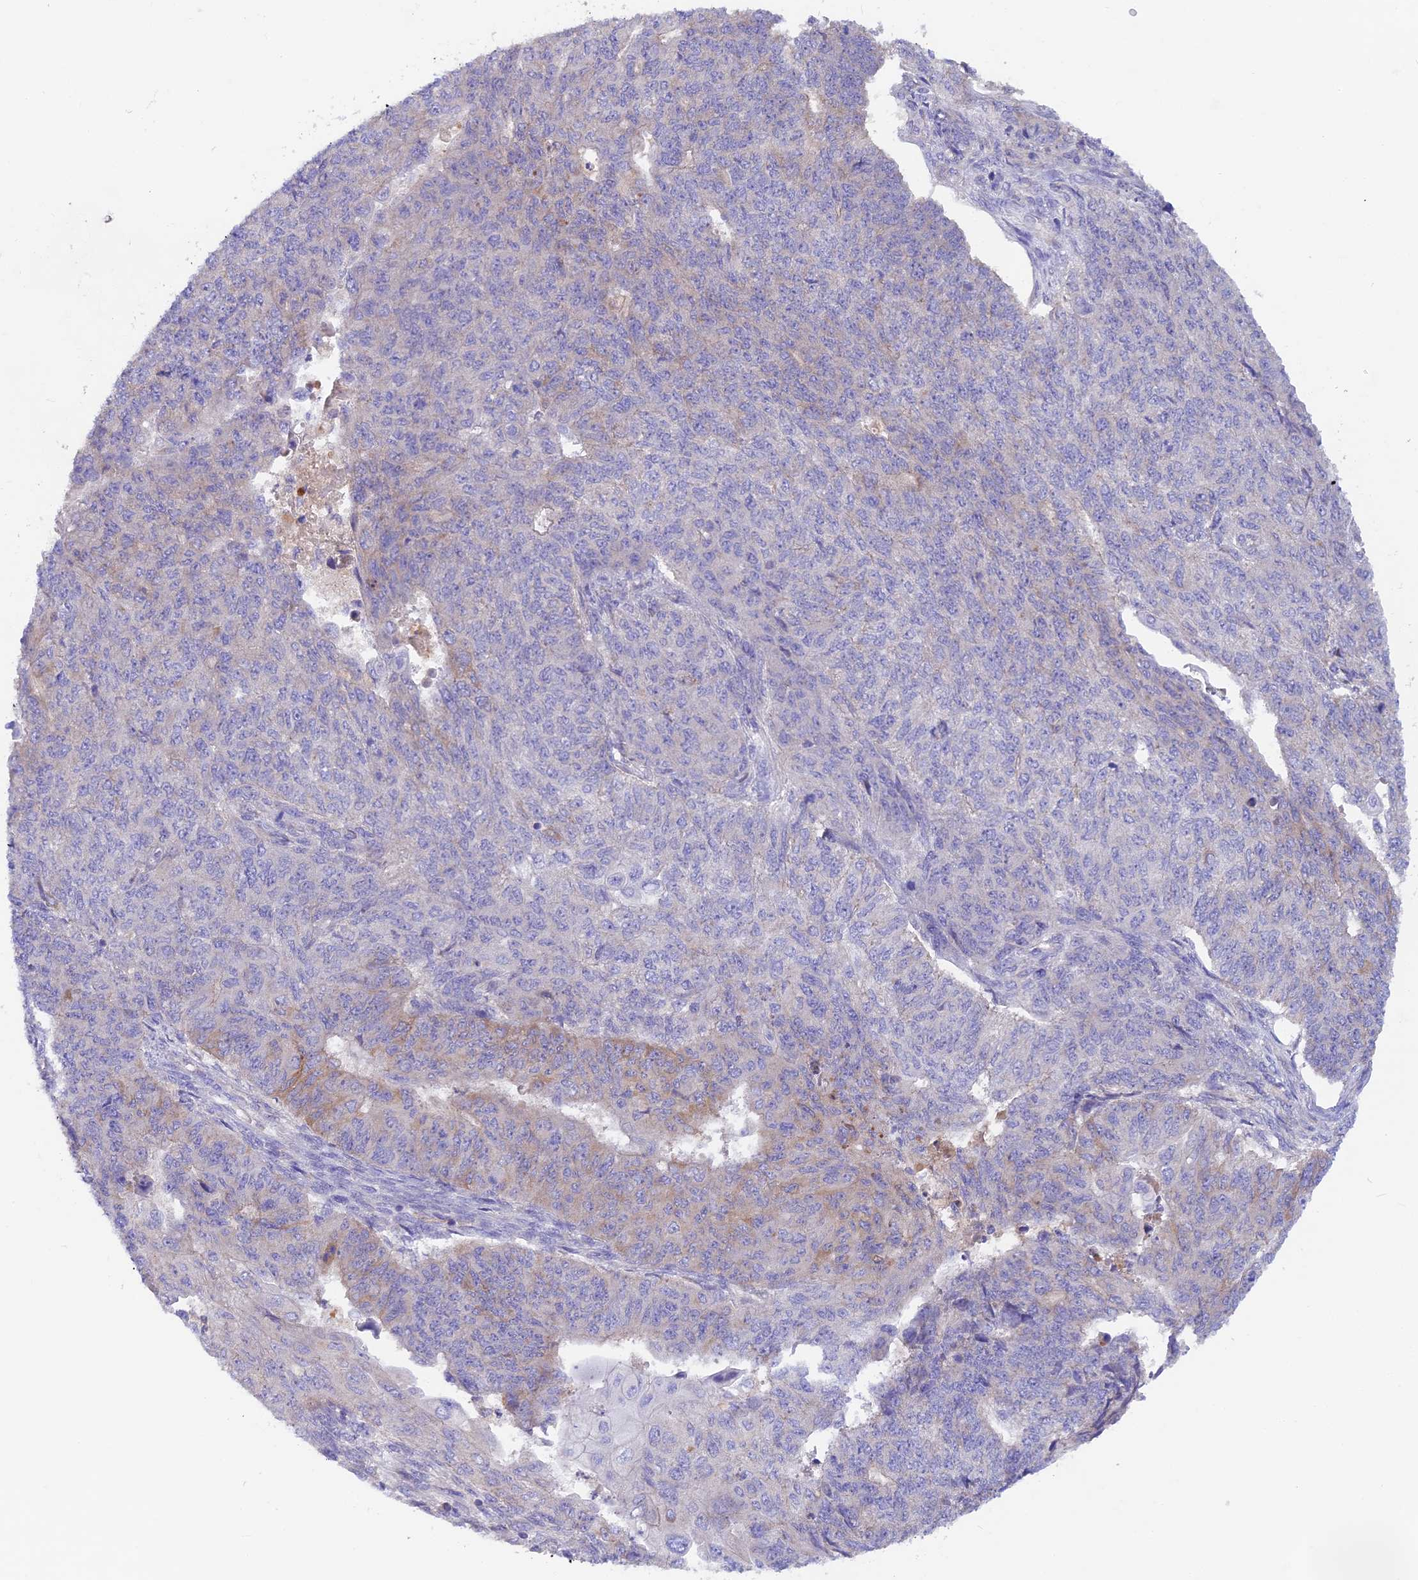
{"staining": {"intensity": "weak", "quantity": "<25%", "location": "cytoplasmic/membranous"}, "tissue": "endometrial cancer", "cell_type": "Tumor cells", "image_type": "cancer", "snomed": [{"axis": "morphology", "description": "Adenocarcinoma, NOS"}, {"axis": "topography", "description": "Endometrium"}], "caption": "A histopathology image of adenocarcinoma (endometrial) stained for a protein shows no brown staining in tumor cells.", "gene": "PZP", "patient": {"sex": "female", "age": 32}}